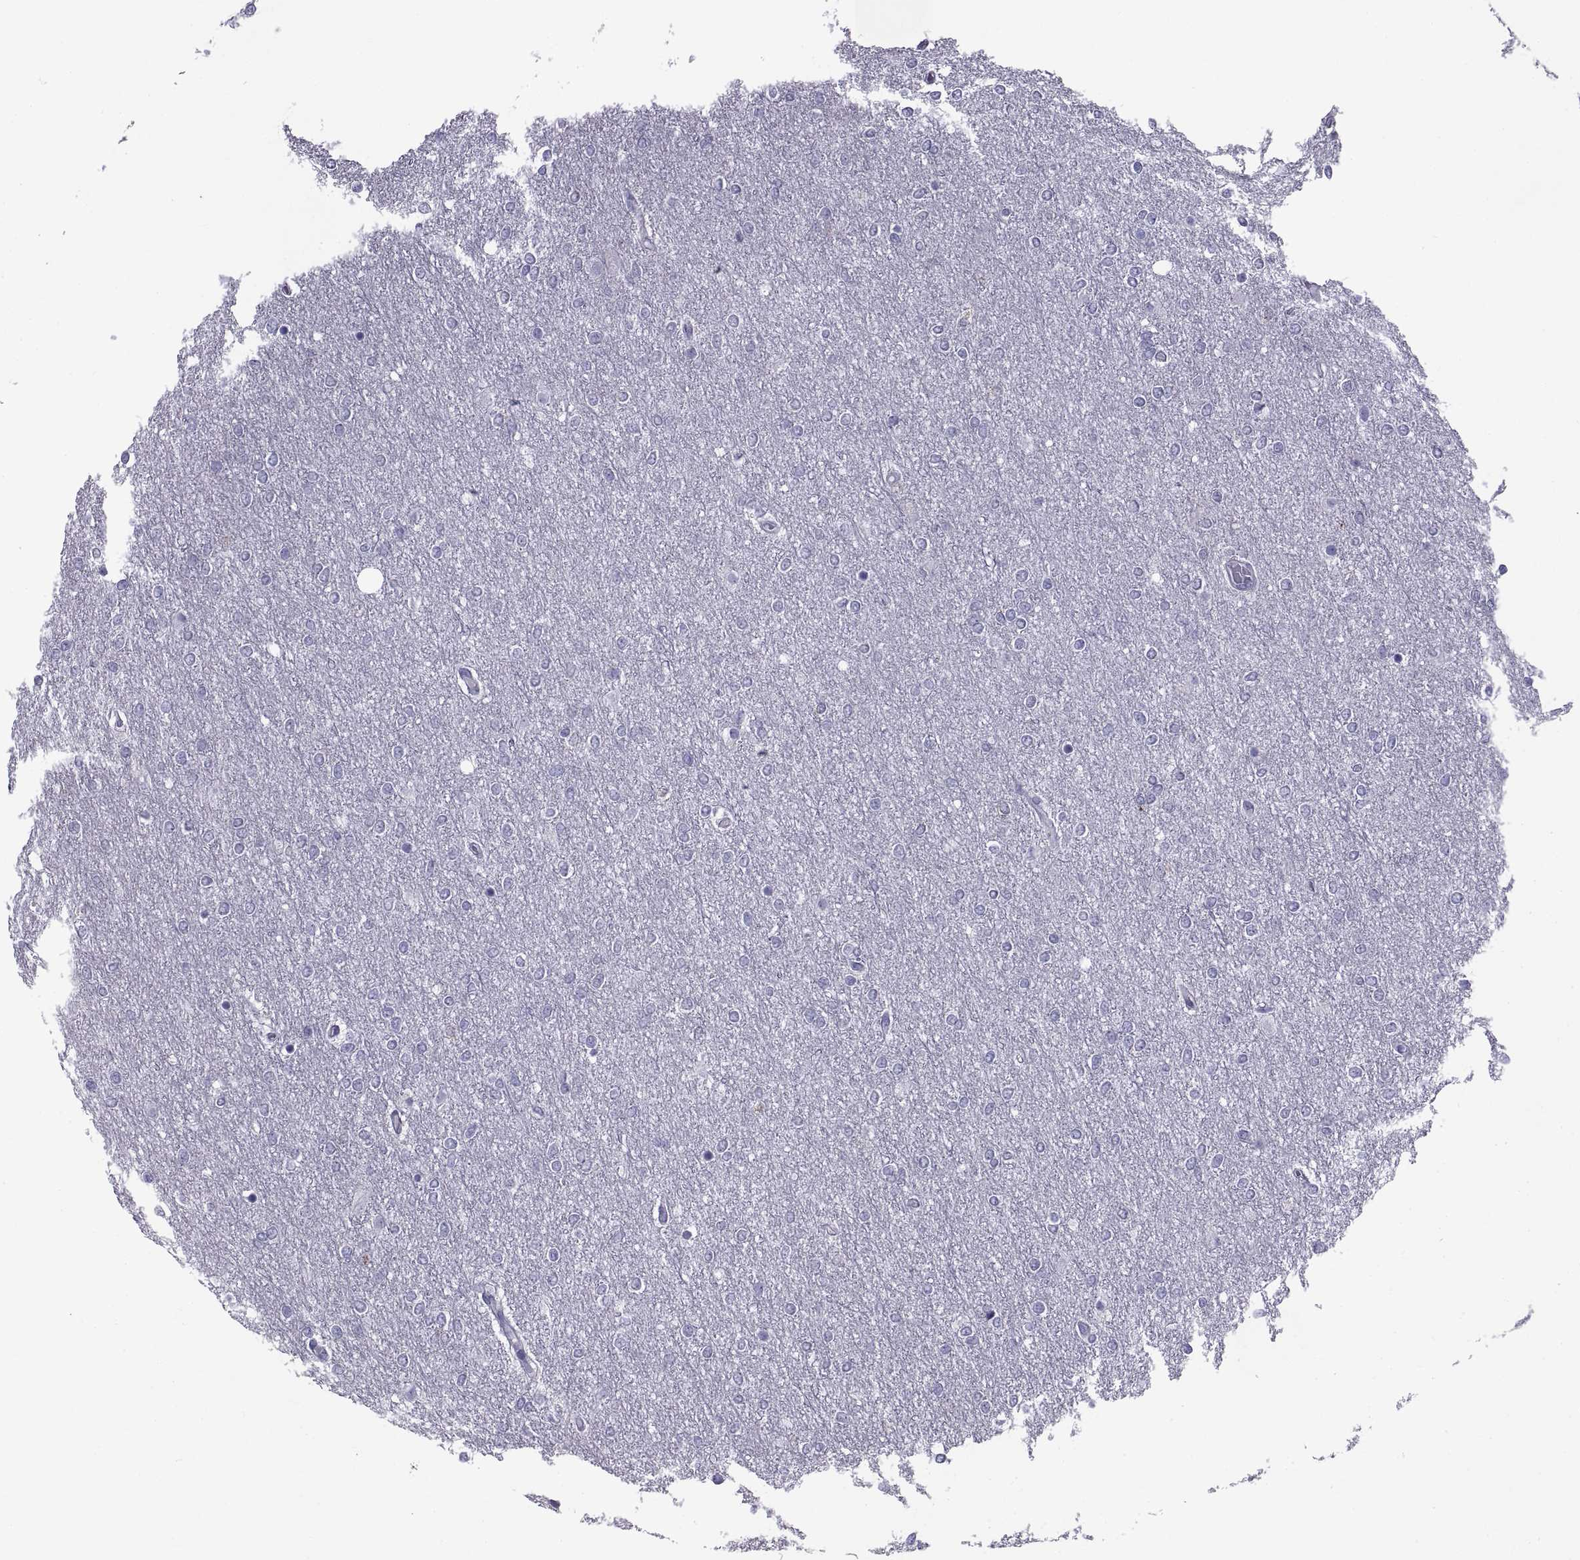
{"staining": {"intensity": "negative", "quantity": "none", "location": "none"}, "tissue": "glioma", "cell_type": "Tumor cells", "image_type": "cancer", "snomed": [{"axis": "morphology", "description": "Glioma, malignant, High grade"}, {"axis": "topography", "description": "Brain"}], "caption": "Immunohistochemistry histopathology image of neoplastic tissue: human high-grade glioma (malignant) stained with DAB shows no significant protein expression in tumor cells.", "gene": "NPTX2", "patient": {"sex": "female", "age": 61}}